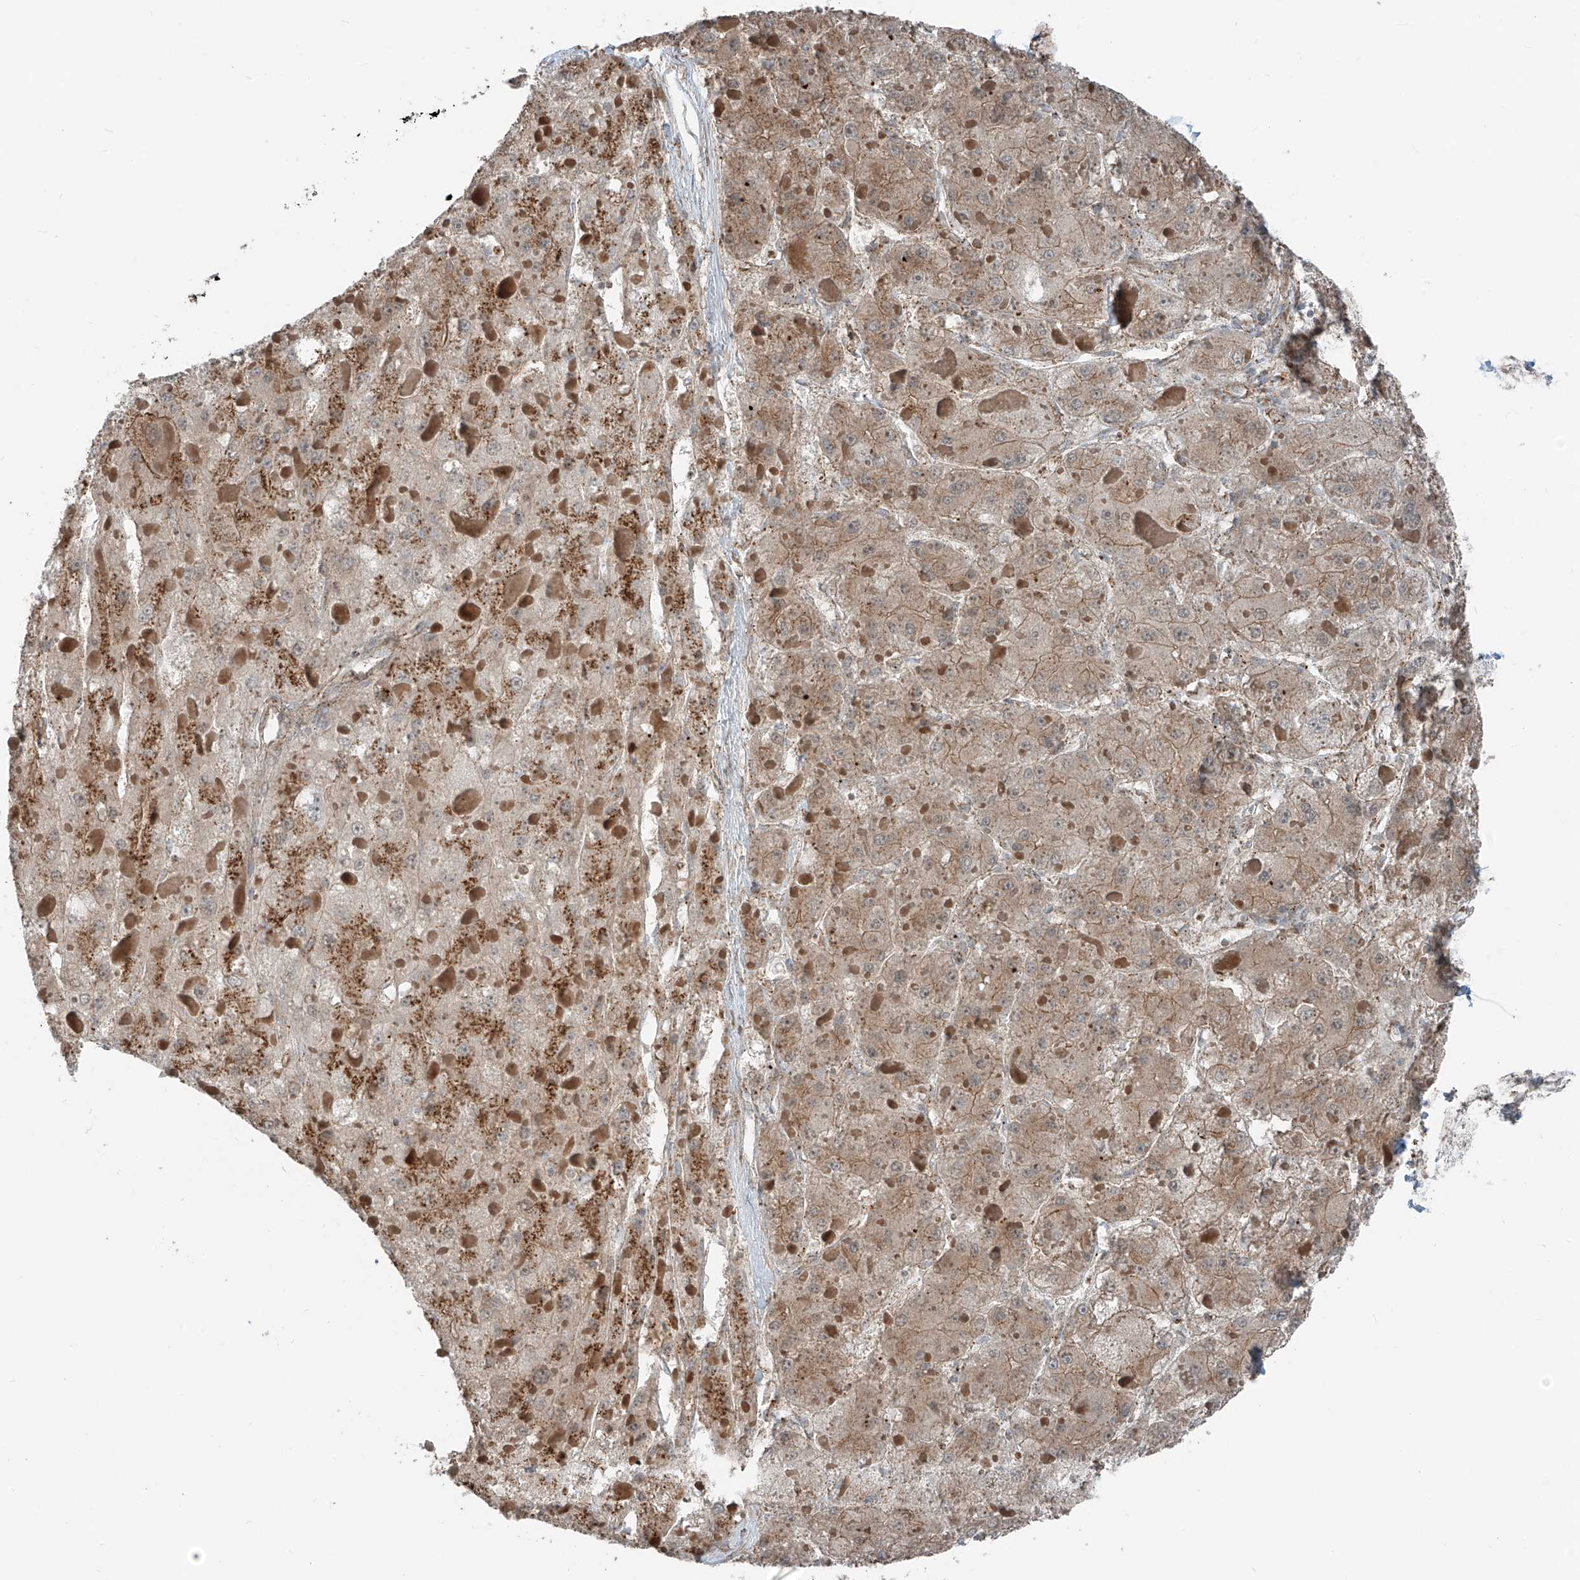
{"staining": {"intensity": "moderate", "quantity": ">75%", "location": "cytoplasmic/membranous"}, "tissue": "liver cancer", "cell_type": "Tumor cells", "image_type": "cancer", "snomed": [{"axis": "morphology", "description": "Carcinoma, Hepatocellular, NOS"}, {"axis": "topography", "description": "Liver"}], "caption": "Tumor cells demonstrate moderate cytoplasmic/membranous positivity in about >75% of cells in liver cancer (hepatocellular carcinoma).", "gene": "CEP162", "patient": {"sex": "female", "age": 73}}